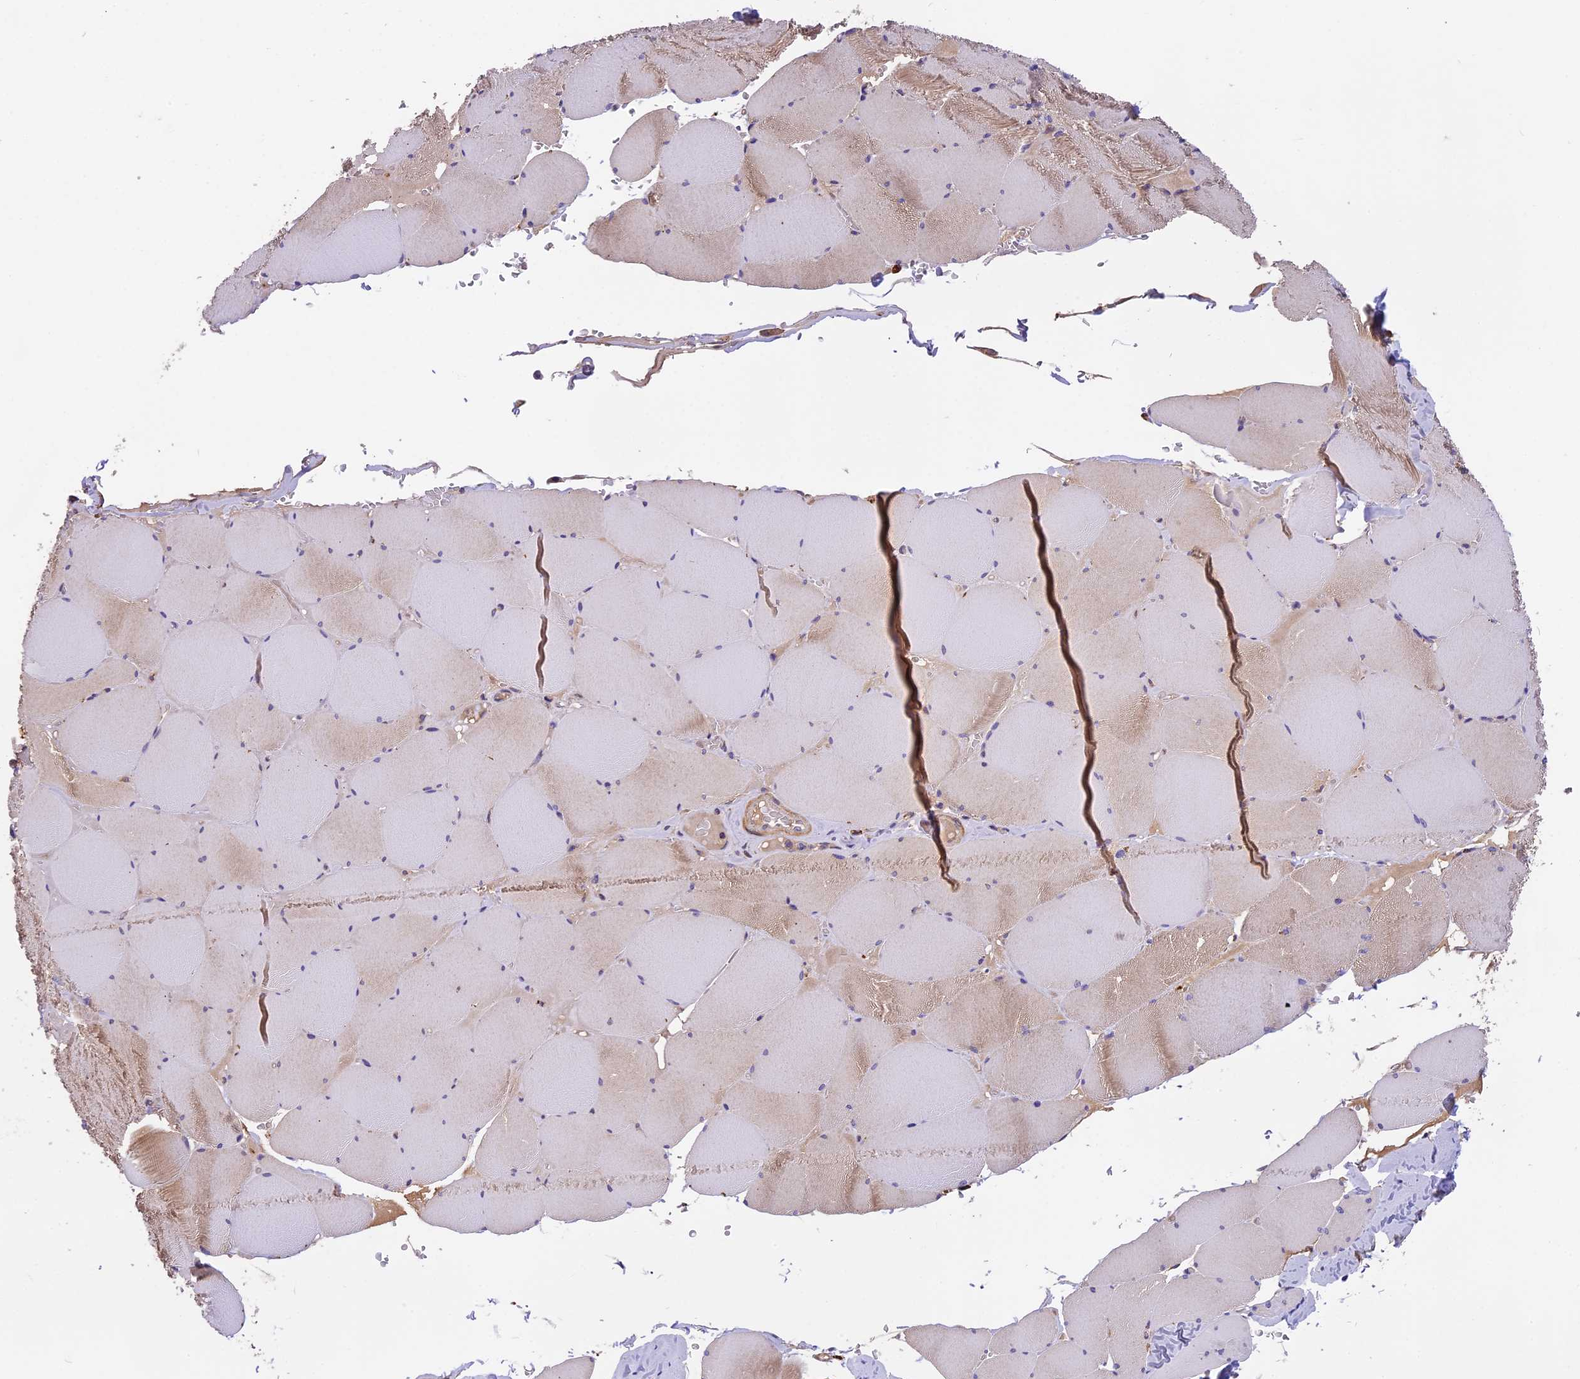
{"staining": {"intensity": "weak", "quantity": "25%-75%", "location": "cytoplasmic/membranous"}, "tissue": "skeletal muscle", "cell_type": "Myocytes", "image_type": "normal", "snomed": [{"axis": "morphology", "description": "Normal tissue, NOS"}, {"axis": "topography", "description": "Skeletal muscle"}, {"axis": "topography", "description": "Head-Neck"}], "caption": "Immunohistochemistry (DAB) staining of unremarkable skeletal muscle demonstrates weak cytoplasmic/membranous protein expression in approximately 25%-75% of myocytes. Using DAB (3,3'-diaminobenzidine) (brown) and hematoxylin (blue) stains, captured at high magnification using brightfield microscopy.", "gene": "COPE", "patient": {"sex": "male", "age": 66}}